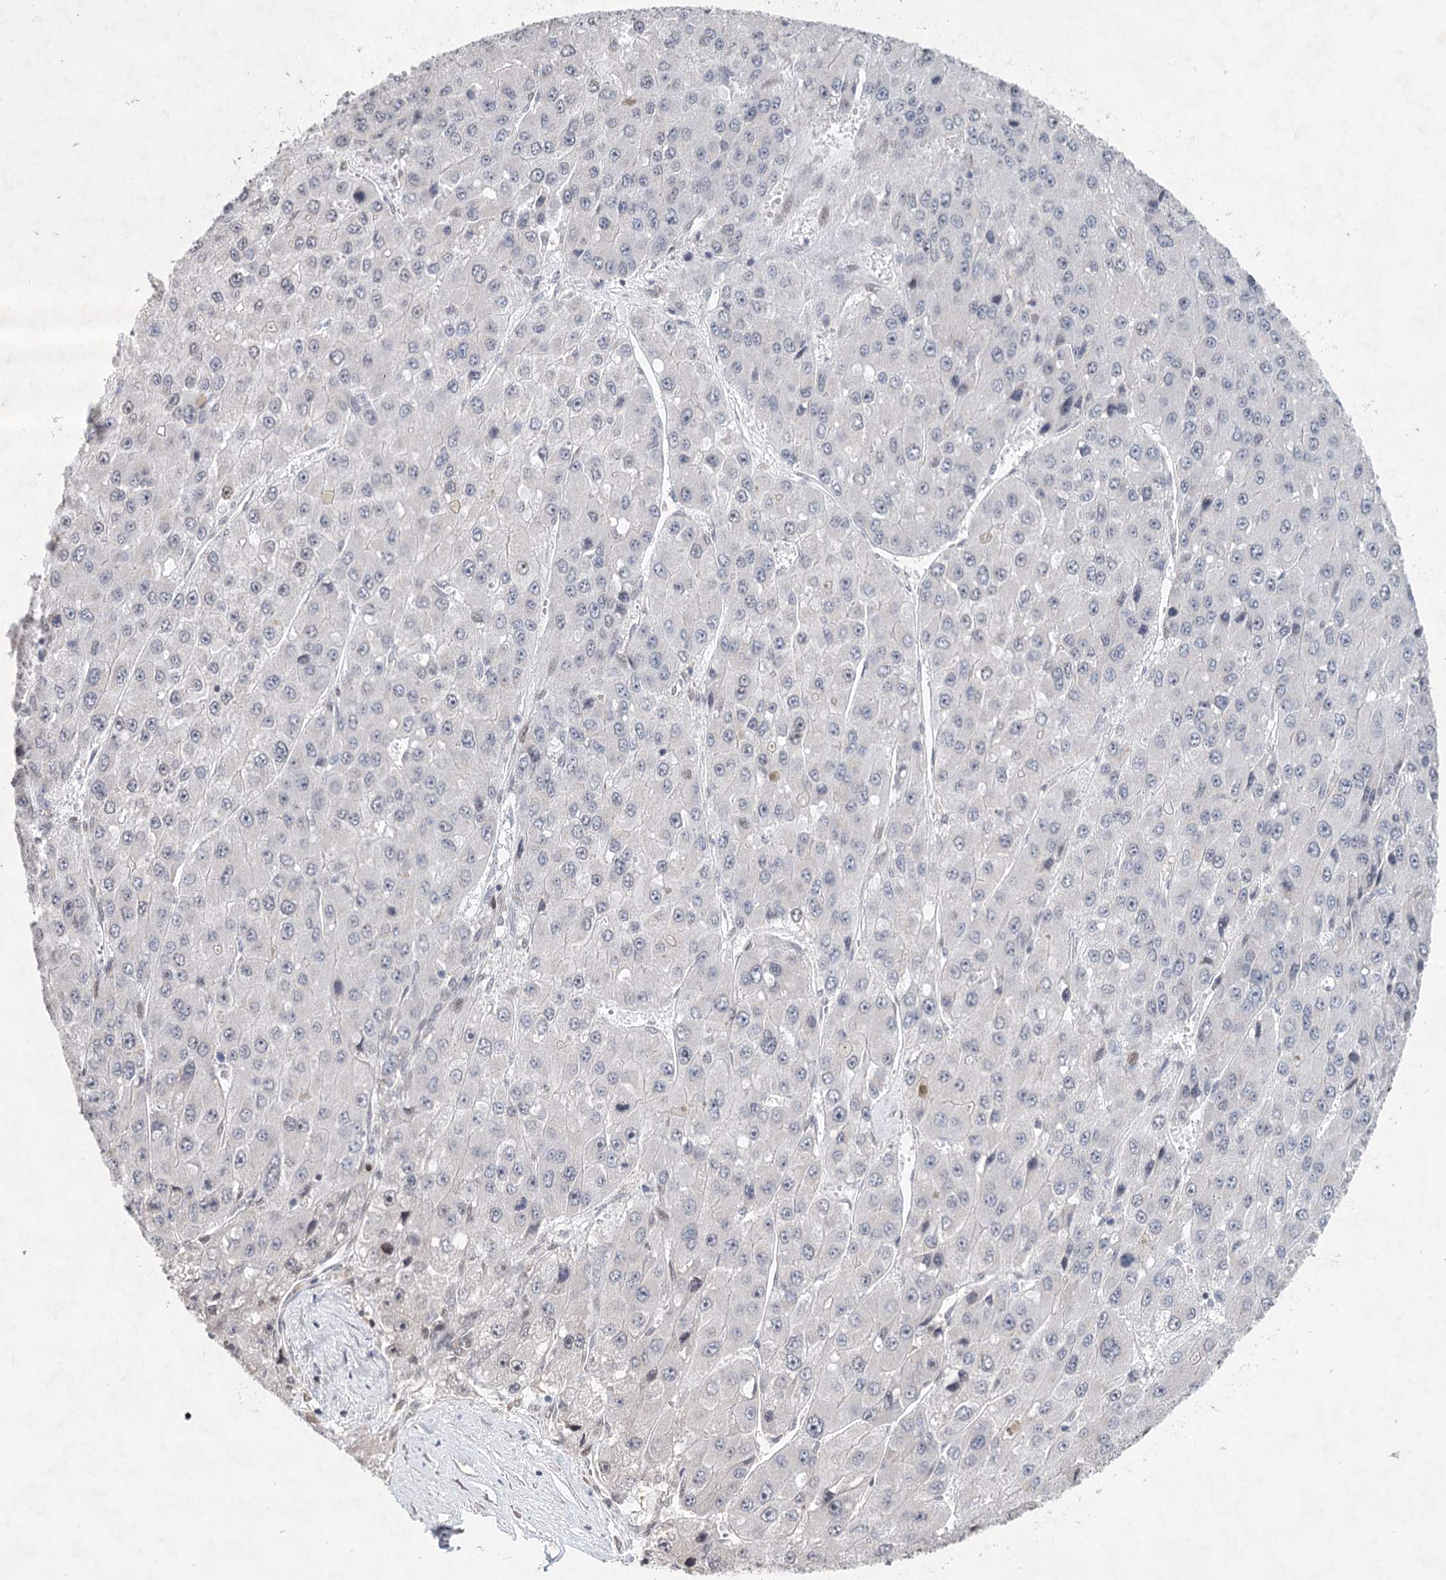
{"staining": {"intensity": "negative", "quantity": "none", "location": "none"}, "tissue": "liver cancer", "cell_type": "Tumor cells", "image_type": "cancer", "snomed": [{"axis": "morphology", "description": "Carcinoma, Hepatocellular, NOS"}, {"axis": "topography", "description": "Liver"}], "caption": "Micrograph shows no protein expression in tumor cells of liver cancer (hepatocellular carcinoma) tissue. (DAB IHC, high magnification).", "gene": "FRMD4A", "patient": {"sex": "female", "age": 73}}